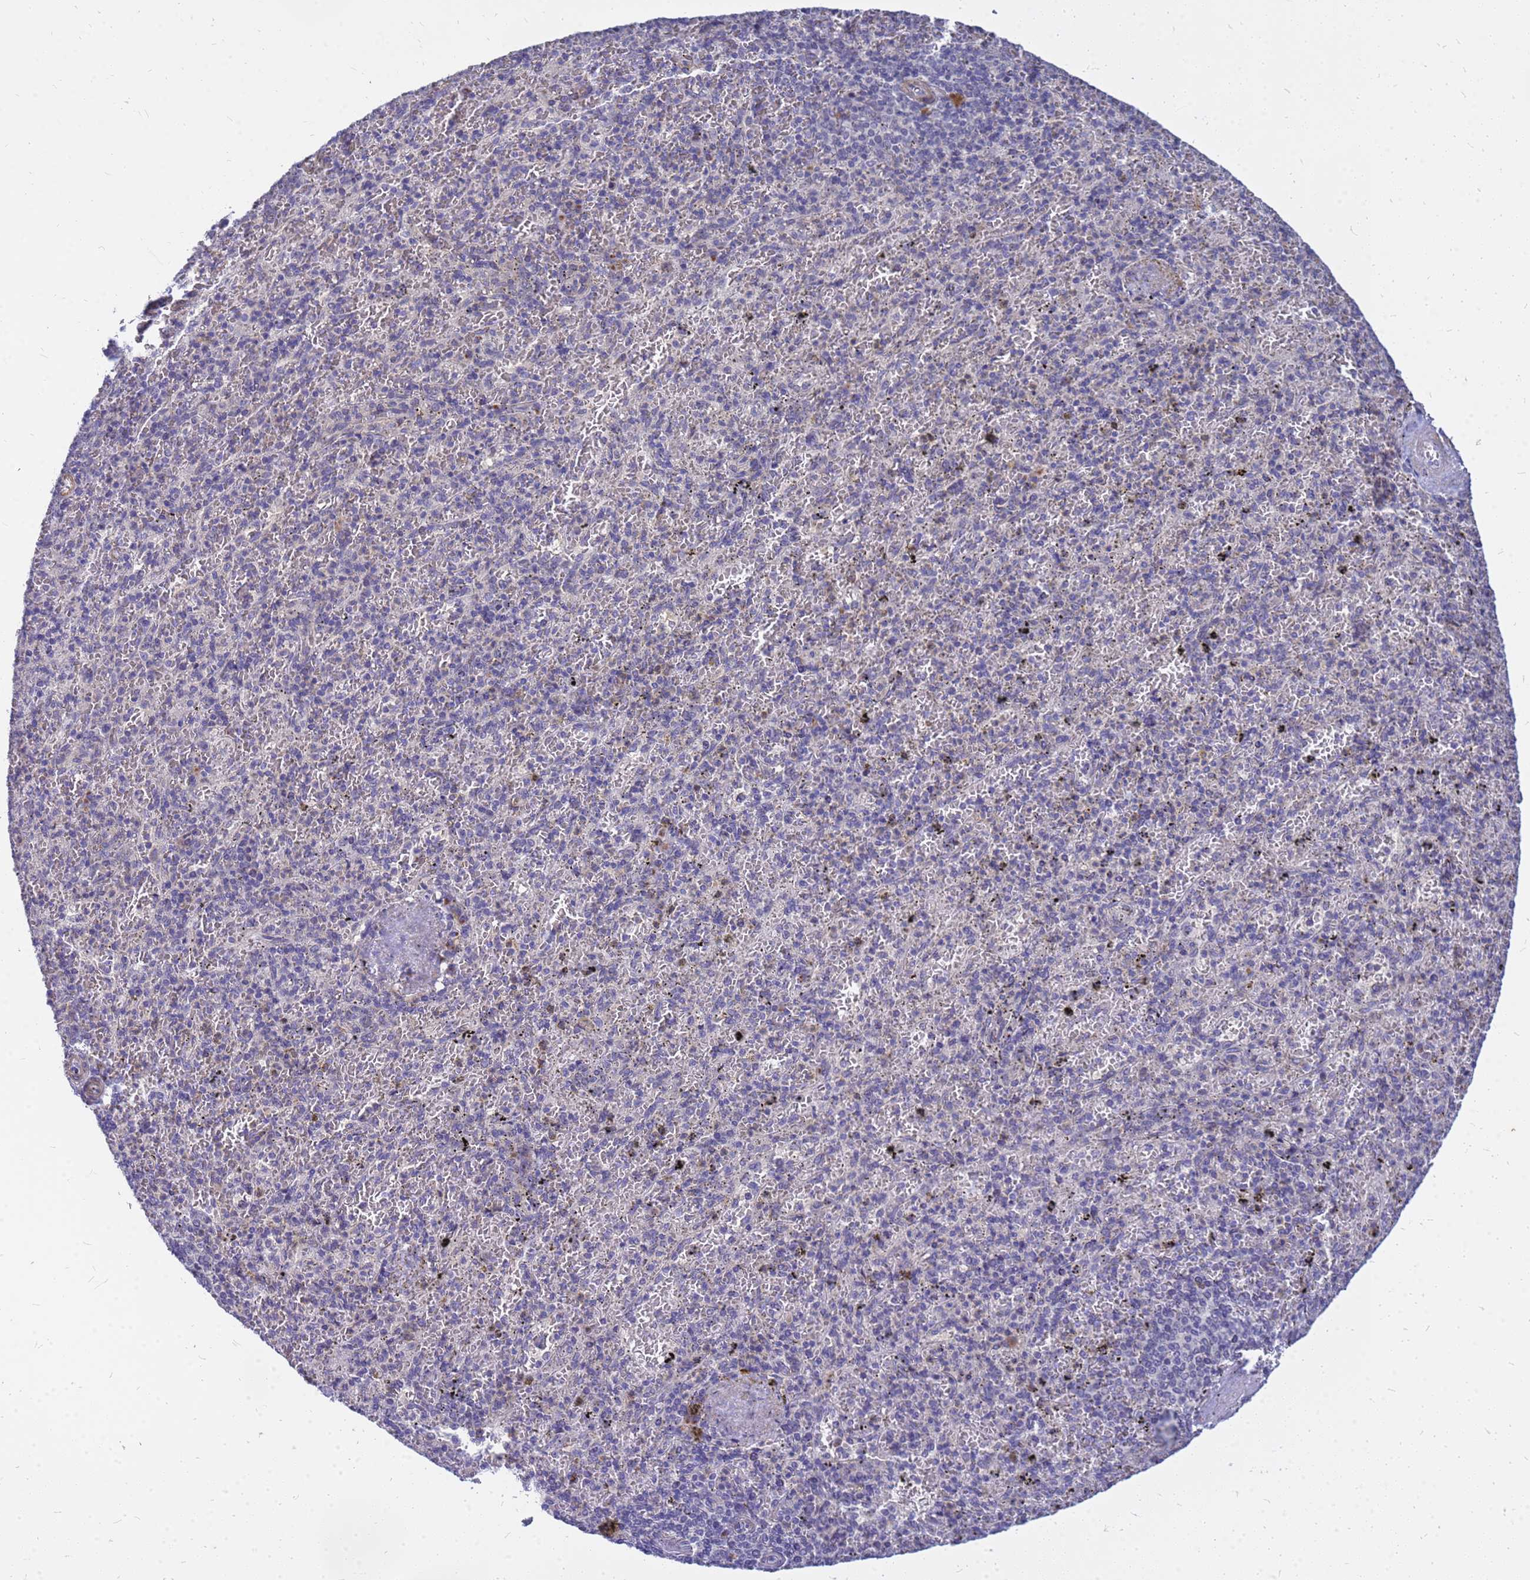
{"staining": {"intensity": "weak", "quantity": "<25%", "location": "nuclear"}, "tissue": "spleen", "cell_type": "Cells in red pulp", "image_type": "normal", "snomed": [{"axis": "morphology", "description": "Normal tissue, NOS"}, {"axis": "topography", "description": "Spleen"}], "caption": "This photomicrograph is of unremarkable spleen stained with immunohistochemistry (IHC) to label a protein in brown with the nuclei are counter-stained blue. There is no staining in cells in red pulp. (DAB (3,3'-diaminobenzidine) immunohistochemistry visualized using brightfield microscopy, high magnification).", "gene": "SRGAP3", "patient": {"sex": "male", "age": 82}}